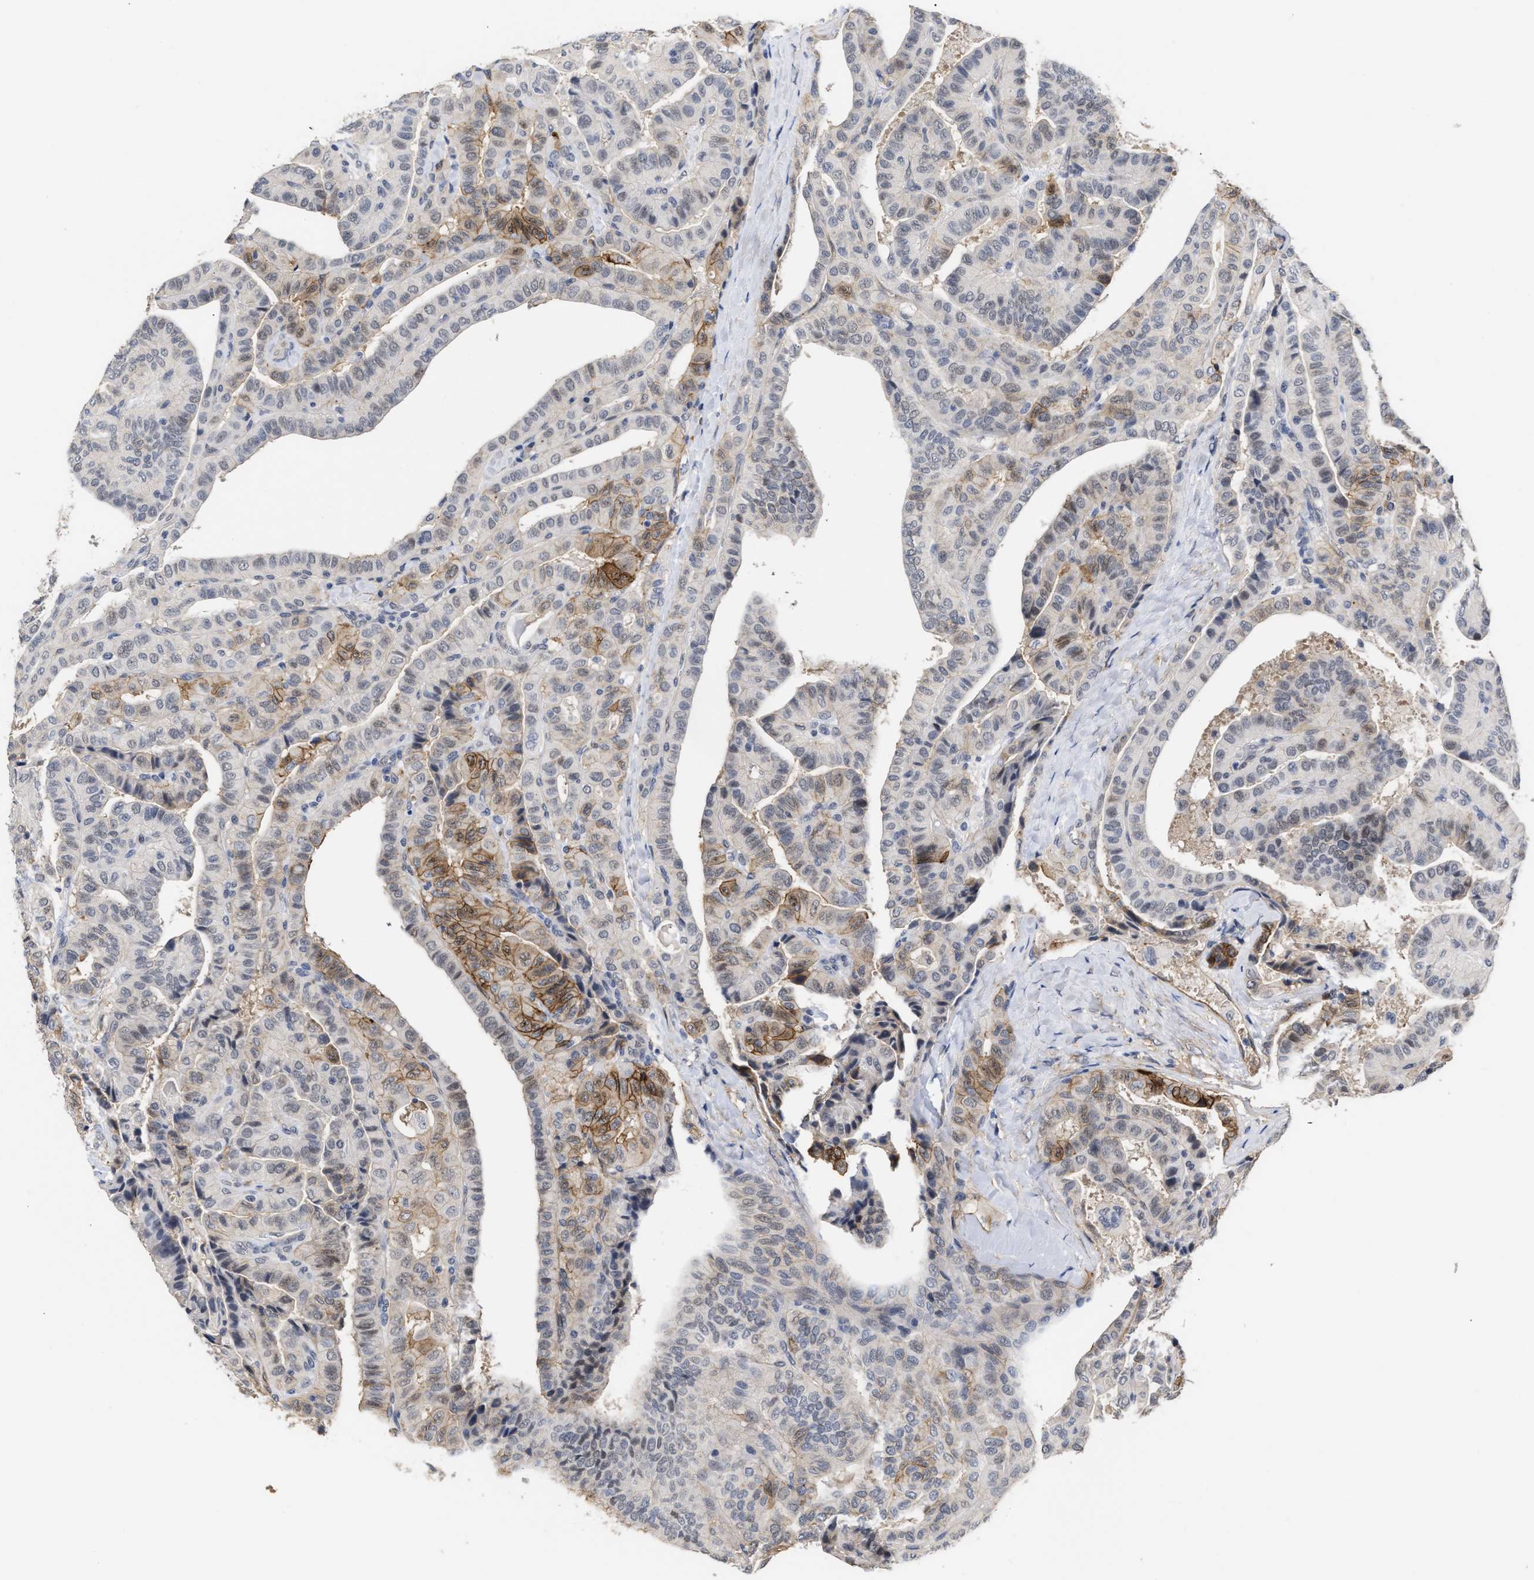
{"staining": {"intensity": "moderate", "quantity": "<25%", "location": "cytoplasmic/membranous"}, "tissue": "thyroid cancer", "cell_type": "Tumor cells", "image_type": "cancer", "snomed": [{"axis": "morphology", "description": "Papillary adenocarcinoma, NOS"}, {"axis": "topography", "description": "Thyroid gland"}], "caption": "Immunohistochemical staining of human thyroid cancer displays low levels of moderate cytoplasmic/membranous protein expression in approximately <25% of tumor cells. (IHC, brightfield microscopy, high magnification).", "gene": "AHNAK2", "patient": {"sex": "male", "age": 77}}